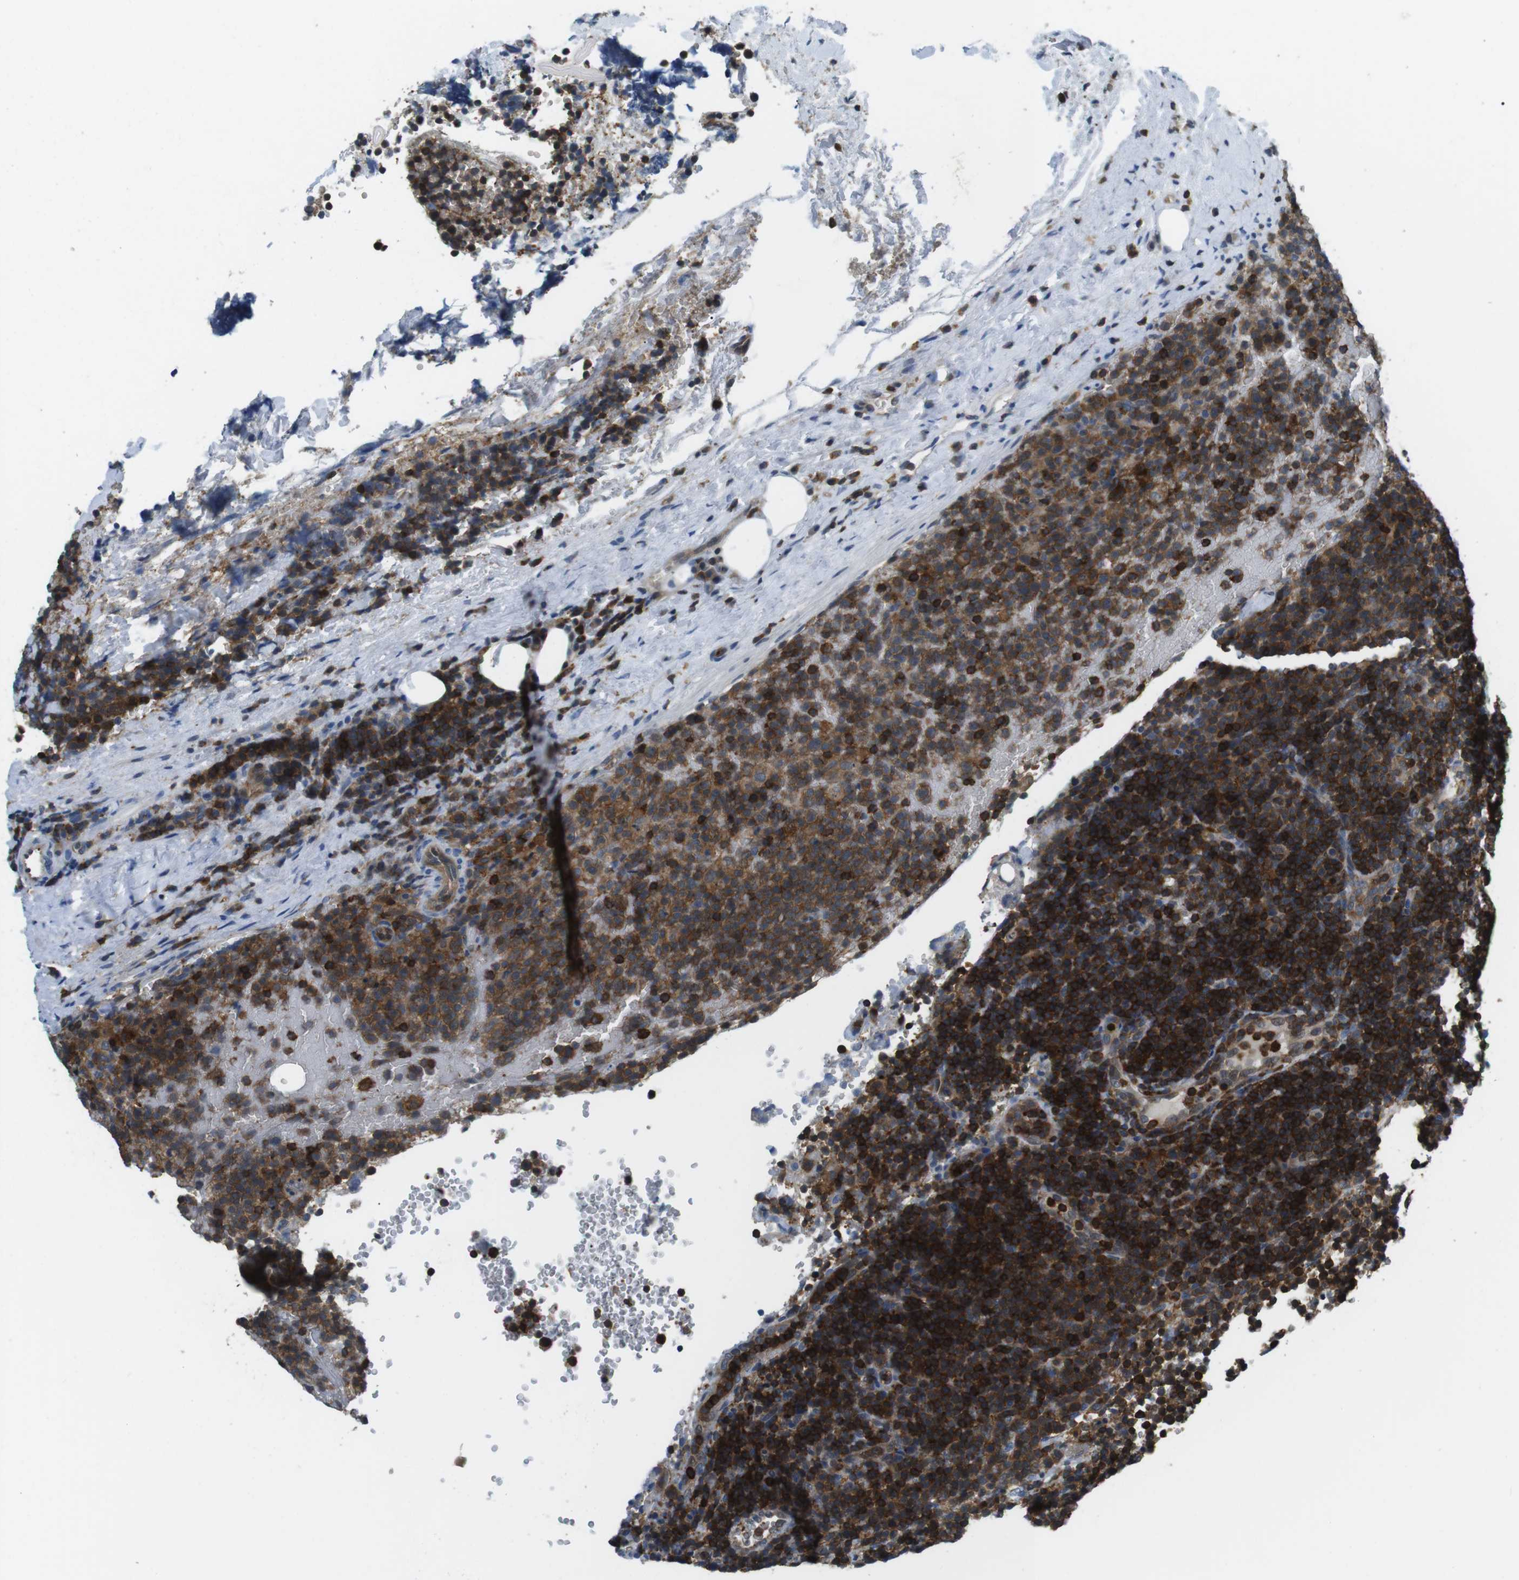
{"staining": {"intensity": "strong", "quantity": ">75%", "location": "cytoplasmic/membranous"}, "tissue": "lymphoma", "cell_type": "Tumor cells", "image_type": "cancer", "snomed": [{"axis": "morphology", "description": "Malignant lymphoma, non-Hodgkin's type, High grade"}, {"axis": "topography", "description": "Lymph node"}], "caption": "Malignant lymphoma, non-Hodgkin's type (high-grade) stained with DAB IHC shows high levels of strong cytoplasmic/membranous positivity in about >75% of tumor cells.", "gene": "STK10", "patient": {"sex": "male", "age": 61}}